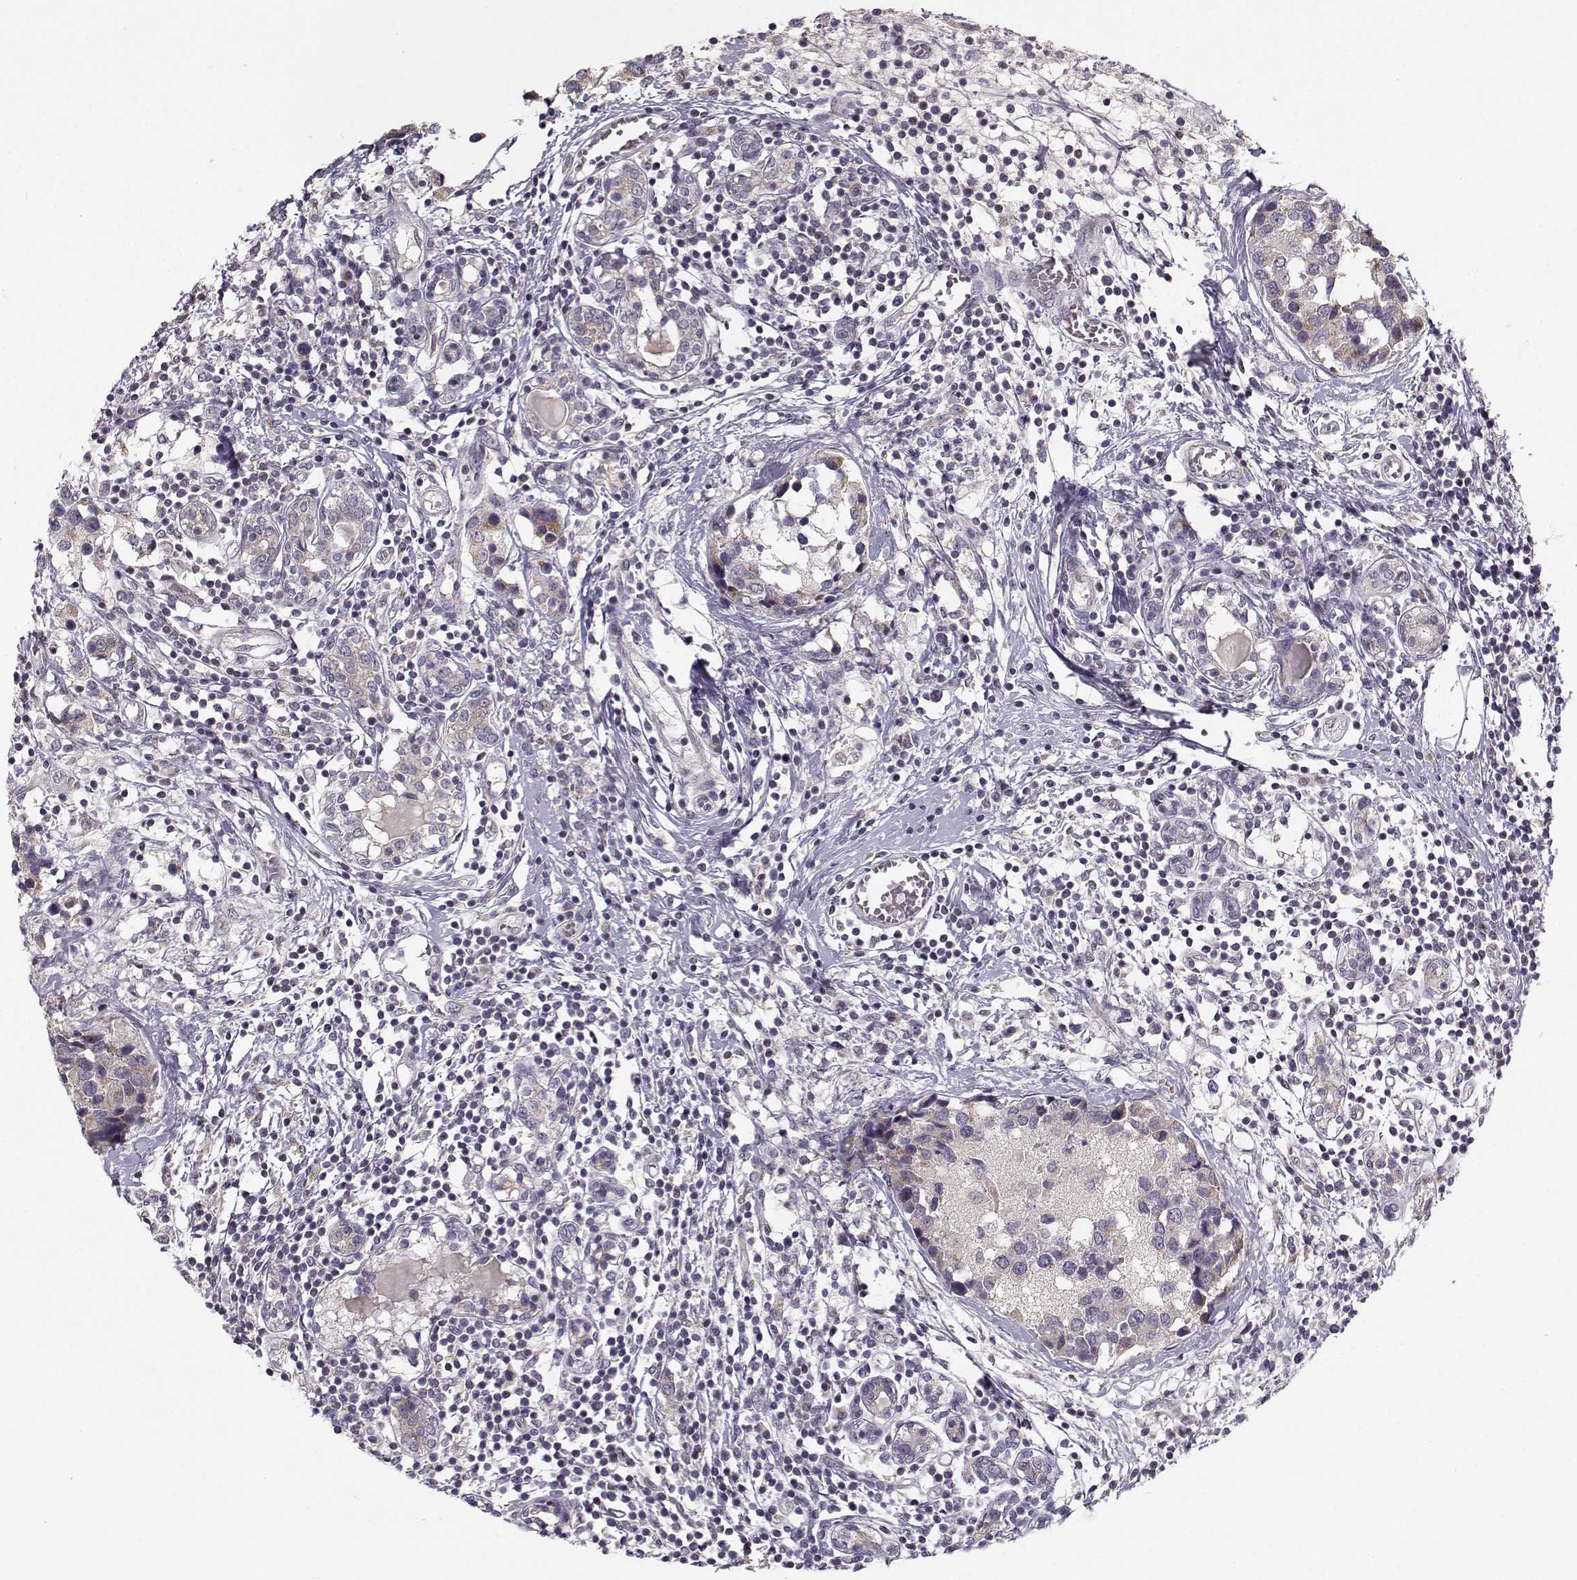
{"staining": {"intensity": "weak", "quantity": ">75%", "location": "cytoplasmic/membranous"}, "tissue": "breast cancer", "cell_type": "Tumor cells", "image_type": "cancer", "snomed": [{"axis": "morphology", "description": "Lobular carcinoma"}, {"axis": "topography", "description": "Breast"}], "caption": "Protein expression analysis of breast cancer displays weak cytoplasmic/membranous expression in about >75% of tumor cells.", "gene": "SLC4A5", "patient": {"sex": "female", "age": 59}}